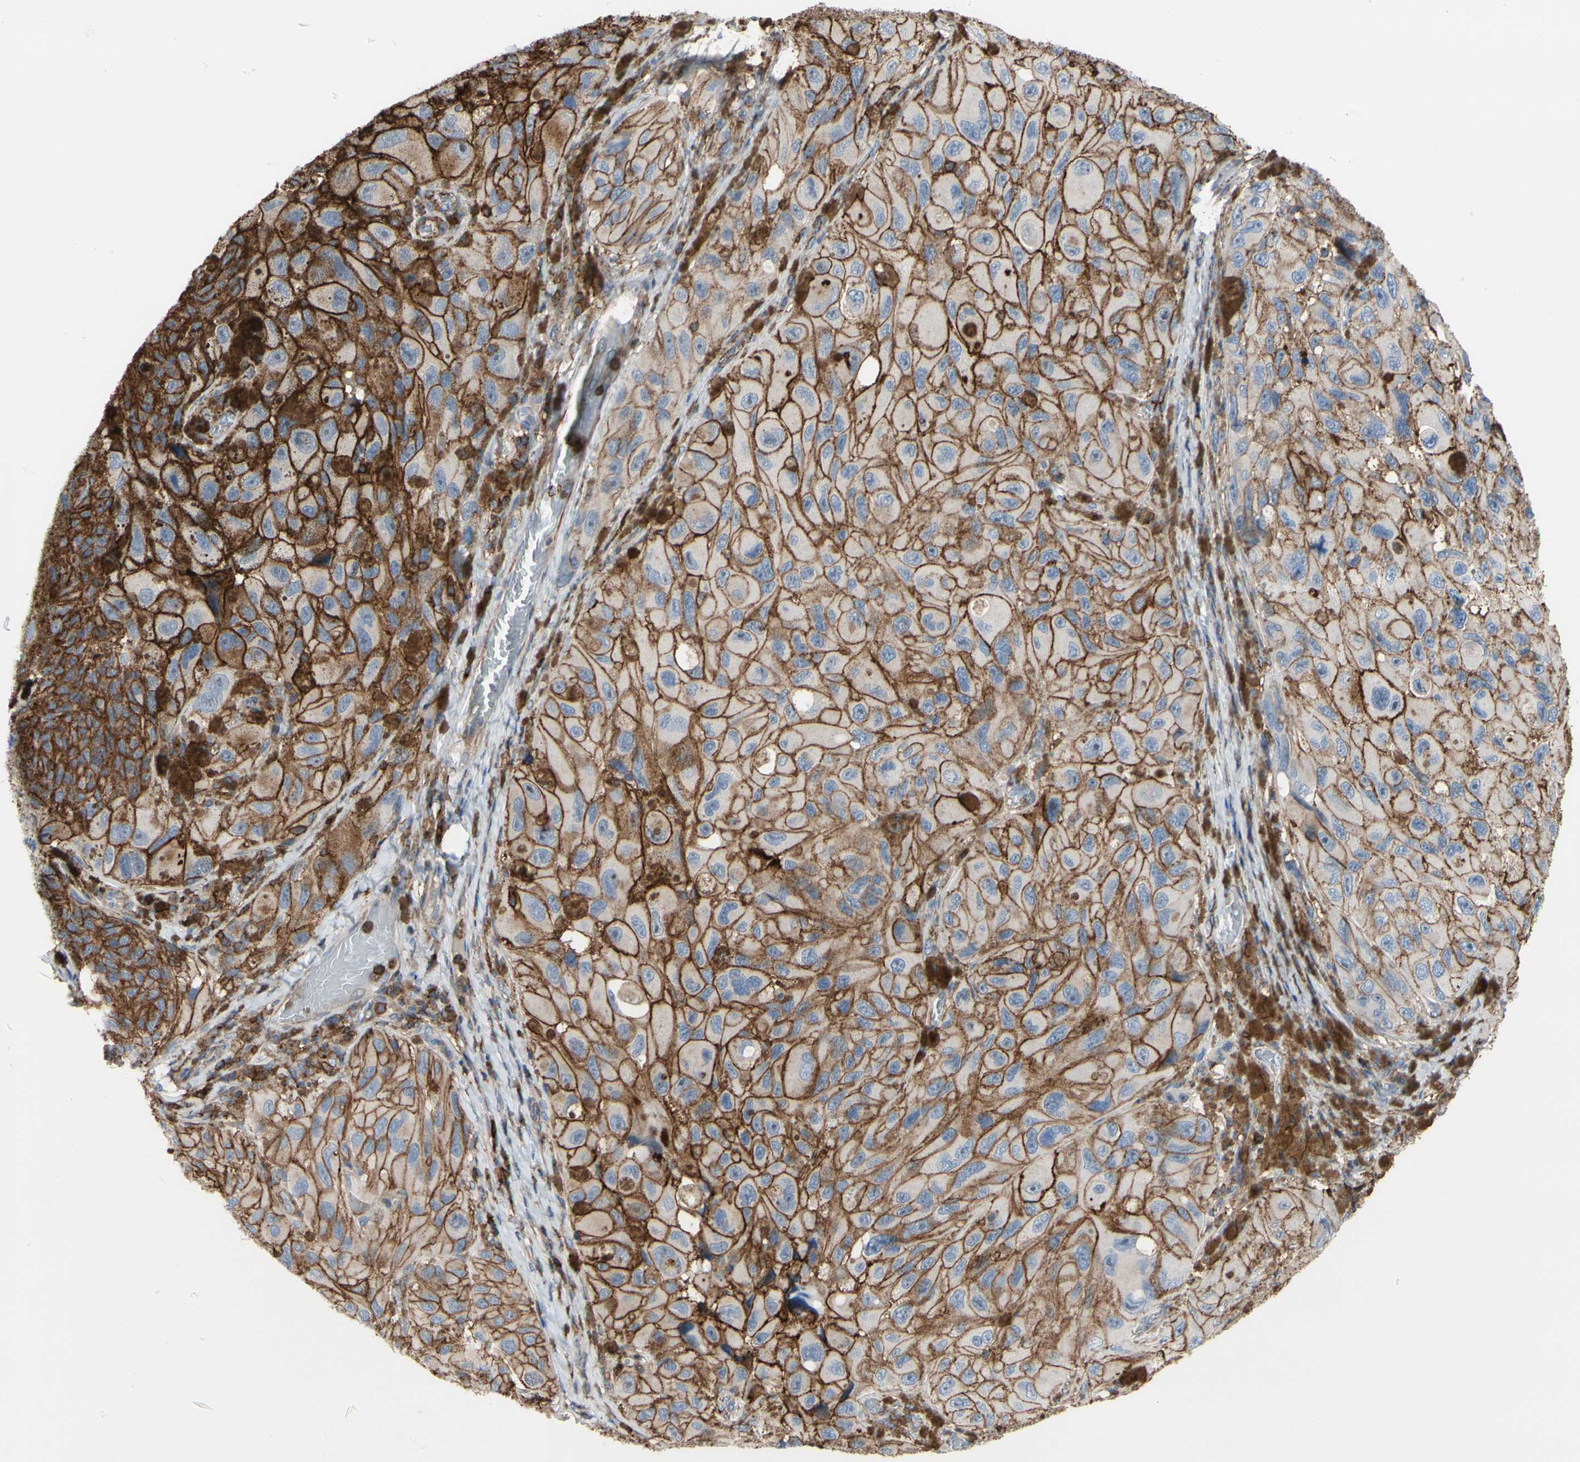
{"staining": {"intensity": "moderate", "quantity": ">75%", "location": "cytoplasmic/membranous"}, "tissue": "melanoma", "cell_type": "Tumor cells", "image_type": "cancer", "snomed": [{"axis": "morphology", "description": "Malignant melanoma, NOS"}, {"axis": "topography", "description": "Skin"}], "caption": "Tumor cells reveal medium levels of moderate cytoplasmic/membranous positivity in about >75% of cells in human melanoma.", "gene": "ANXA6", "patient": {"sex": "female", "age": 73}}